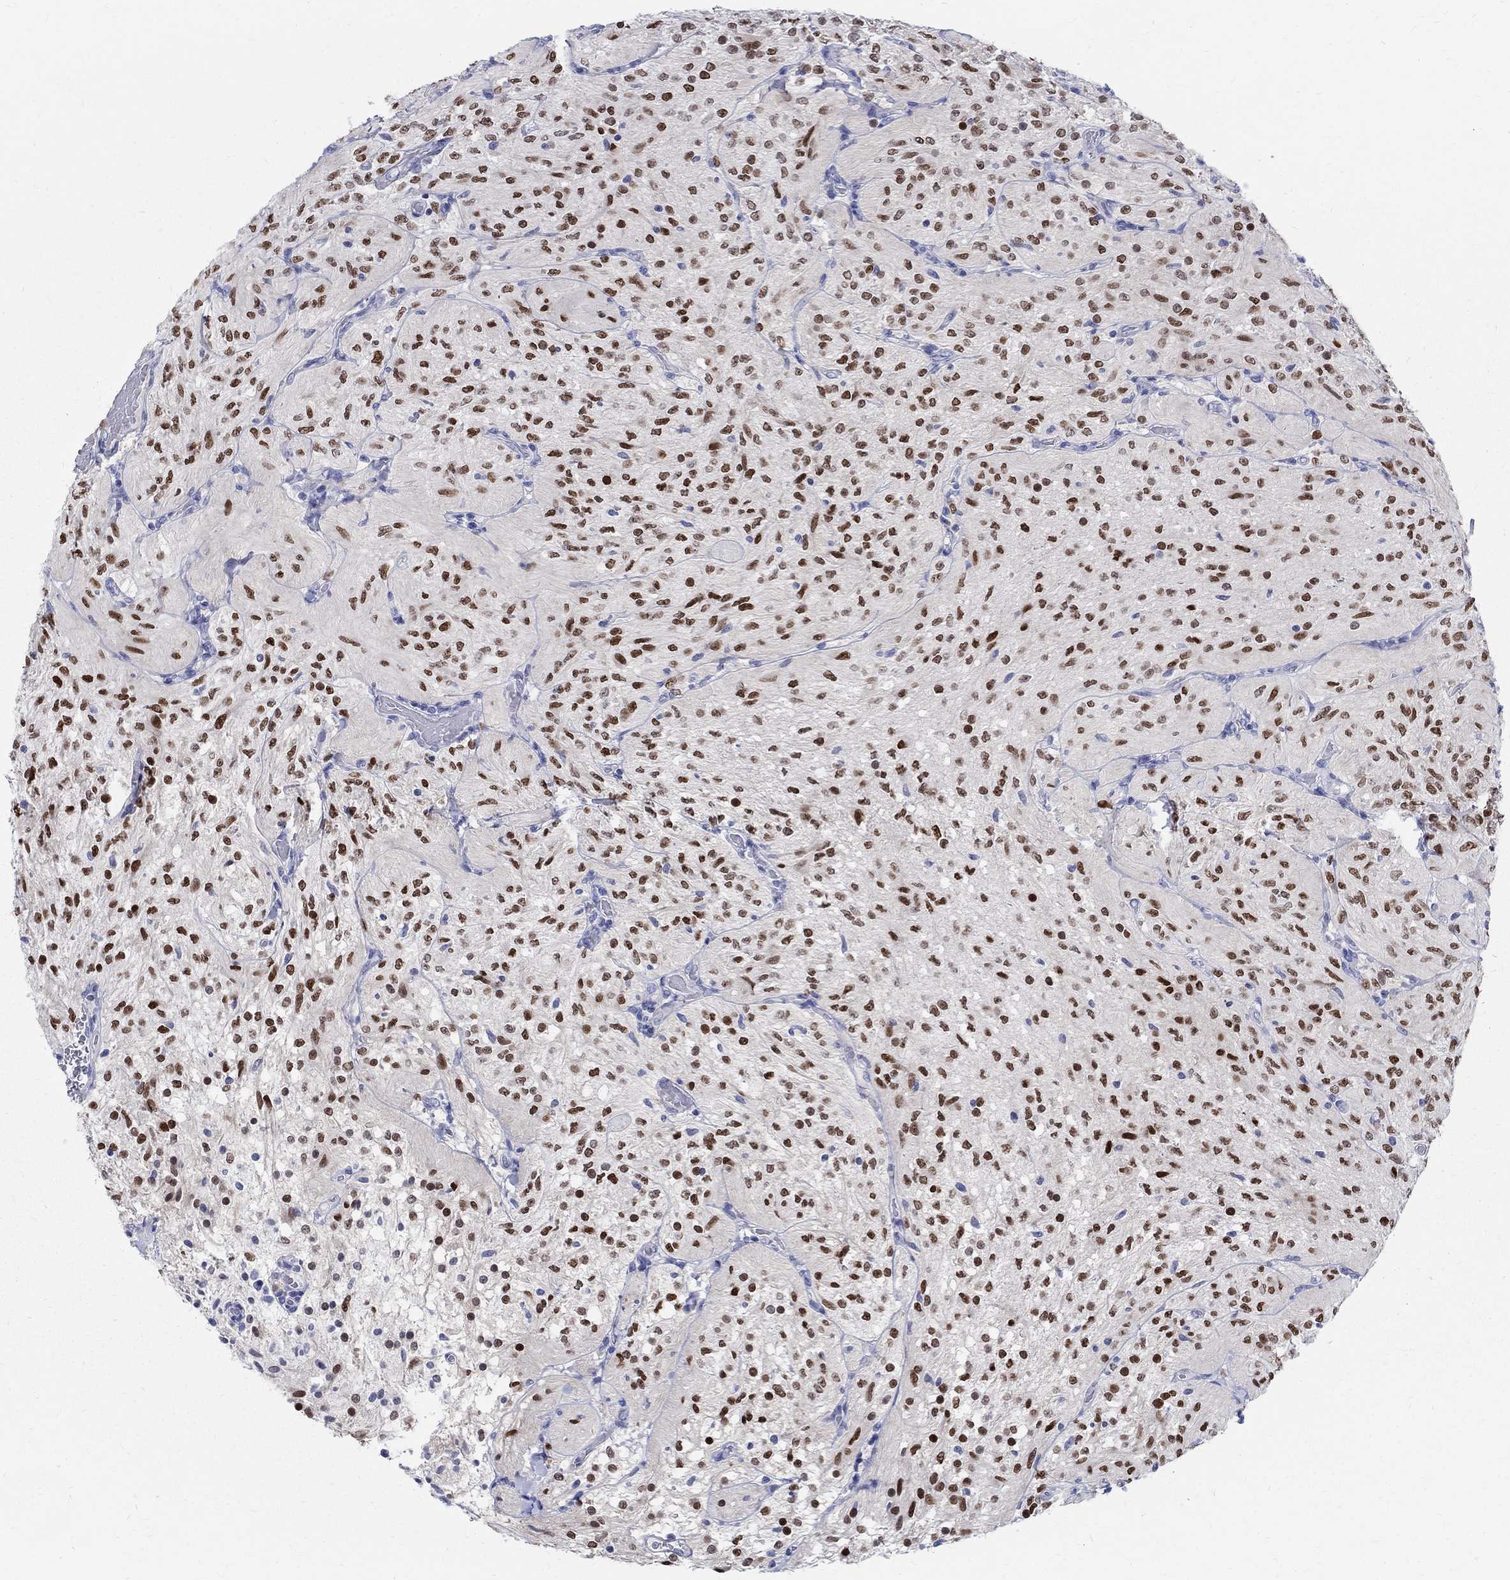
{"staining": {"intensity": "strong", "quantity": ">75%", "location": "nuclear"}, "tissue": "glioma", "cell_type": "Tumor cells", "image_type": "cancer", "snomed": [{"axis": "morphology", "description": "Glioma, malignant, Low grade"}, {"axis": "topography", "description": "Brain"}], "caption": "This is a histology image of IHC staining of malignant glioma (low-grade), which shows strong expression in the nuclear of tumor cells.", "gene": "SOX2", "patient": {"sex": "male", "age": 3}}